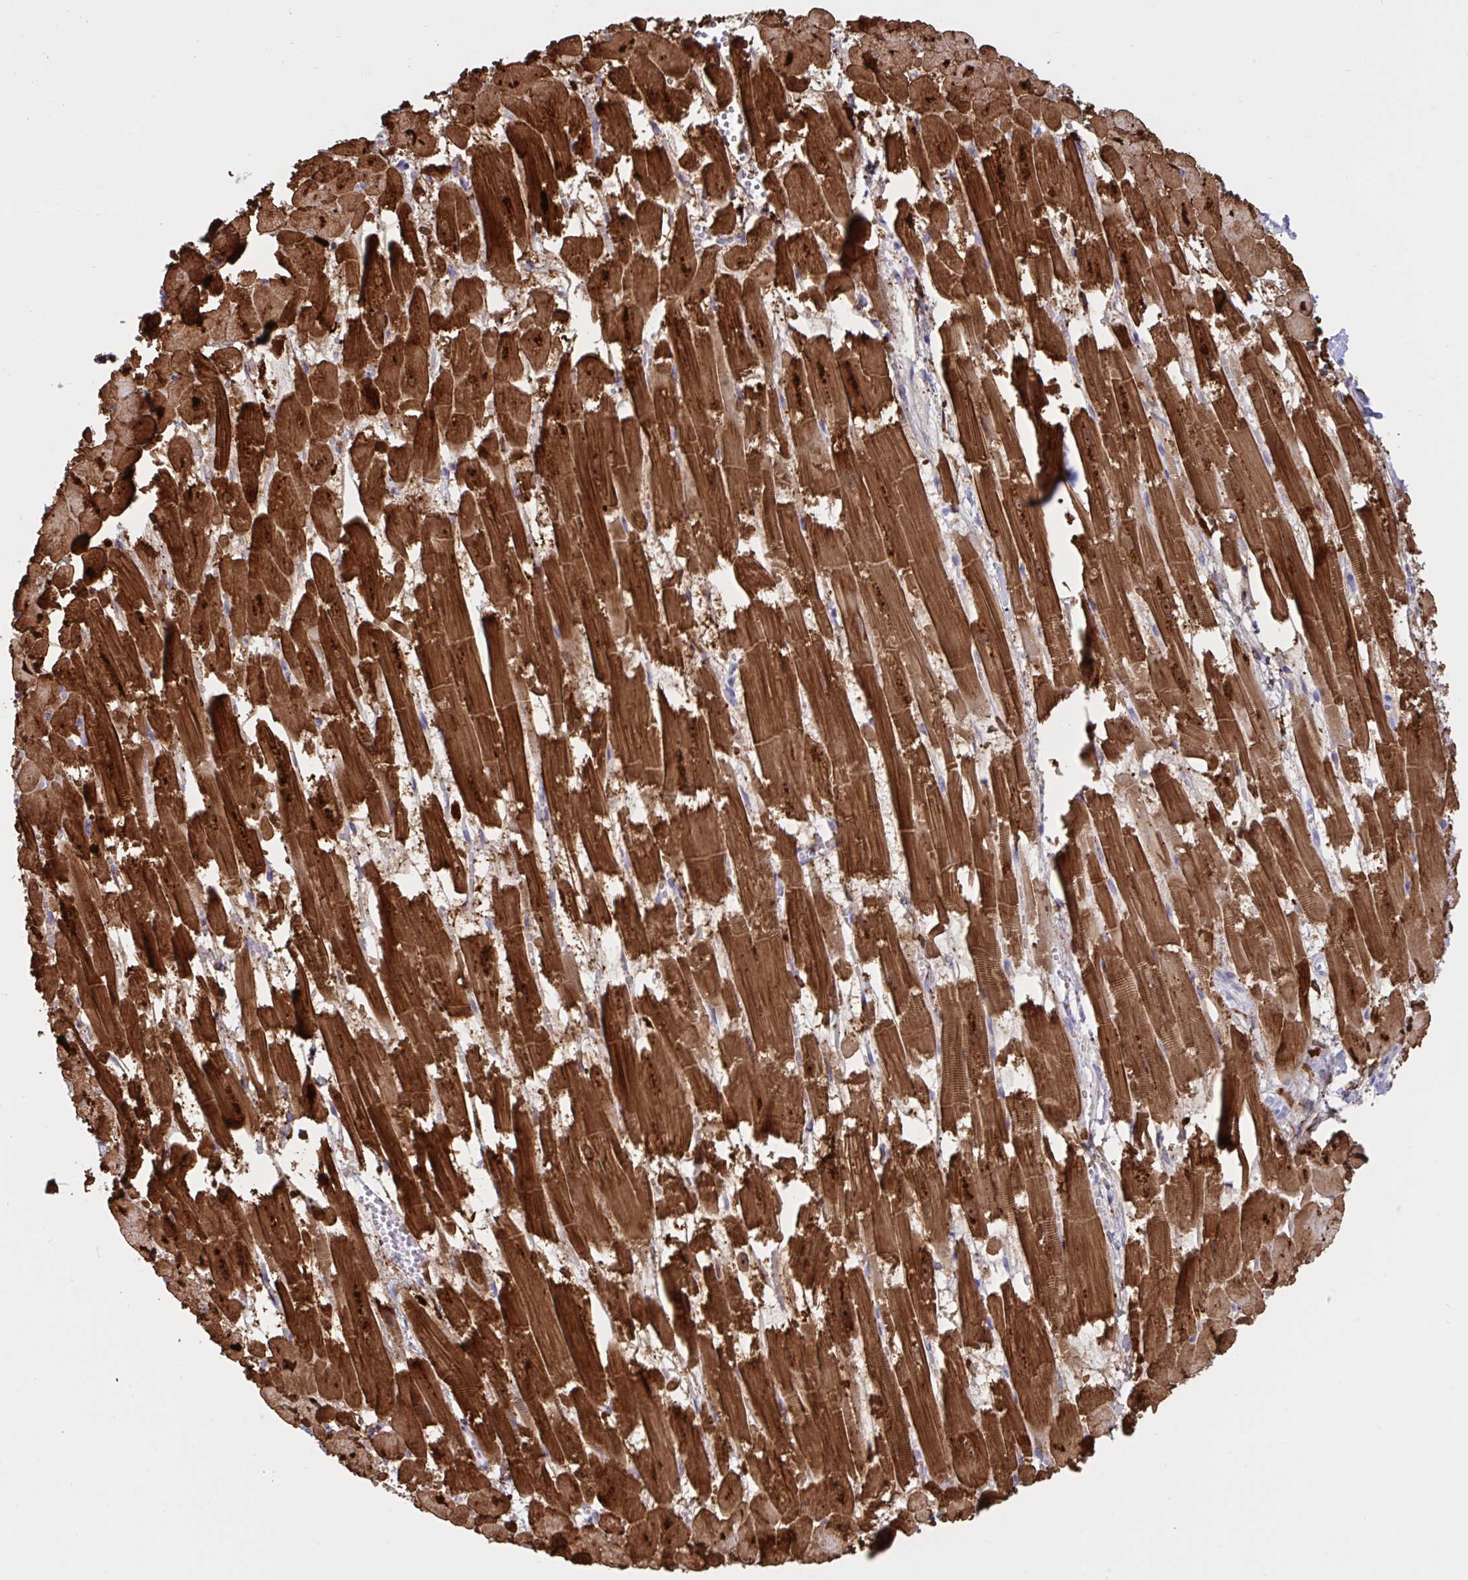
{"staining": {"intensity": "strong", "quantity": ">75%", "location": "cytoplasmic/membranous"}, "tissue": "heart muscle", "cell_type": "Cardiomyocytes", "image_type": "normal", "snomed": [{"axis": "morphology", "description": "Normal tissue, NOS"}, {"axis": "topography", "description": "Heart"}], "caption": "Heart muscle stained with a brown dye demonstrates strong cytoplasmic/membranous positive positivity in about >75% of cardiomyocytes.", "gene": "TNNC1", "patient": {"sex": "female", "age": 52}}